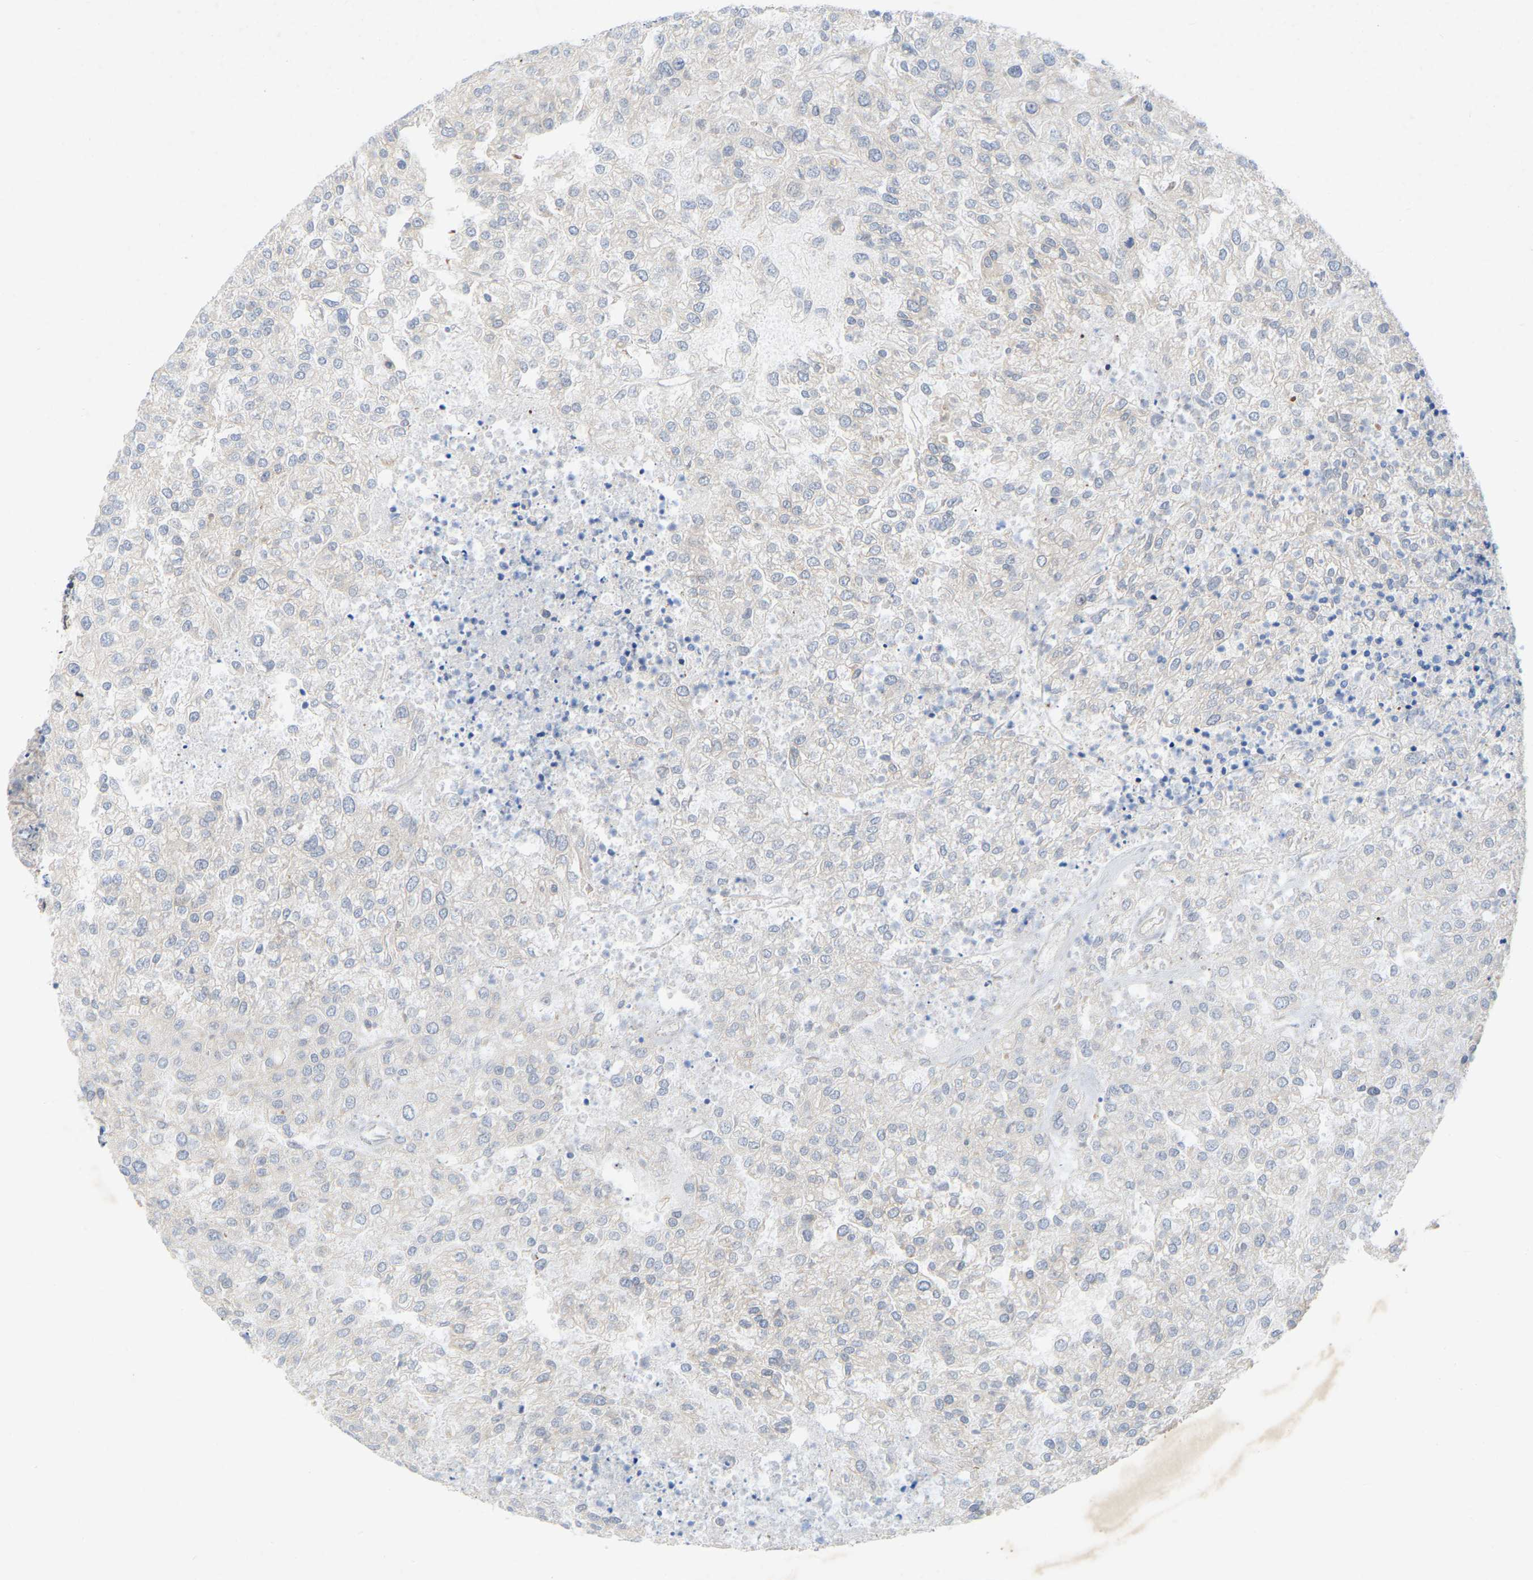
{"staining": {"intensity": "negative", "quantity": "none", "location": "none"}, "tissue": "renal cancer", "cell_type": "Tumor cells", "image_type": "cancer", "snomed": [{"axis": "morphology", "description": "Adenocarcinoma, NOS"}, {"axis": "topography", "description": "Kidney"}], "caption": "IHC histopathology image of renal cancer stained for a protein (brown), which shows no staining in tumor cells. (Stains: DAB (3,3'-diaminobenzidine) immunohistochemistry with hematoxylin counter stain, Microscopy: brightfield microscopy at high magnification).", "gene": "TOR1B", "patient": {"sex": "female", "age": 54}}